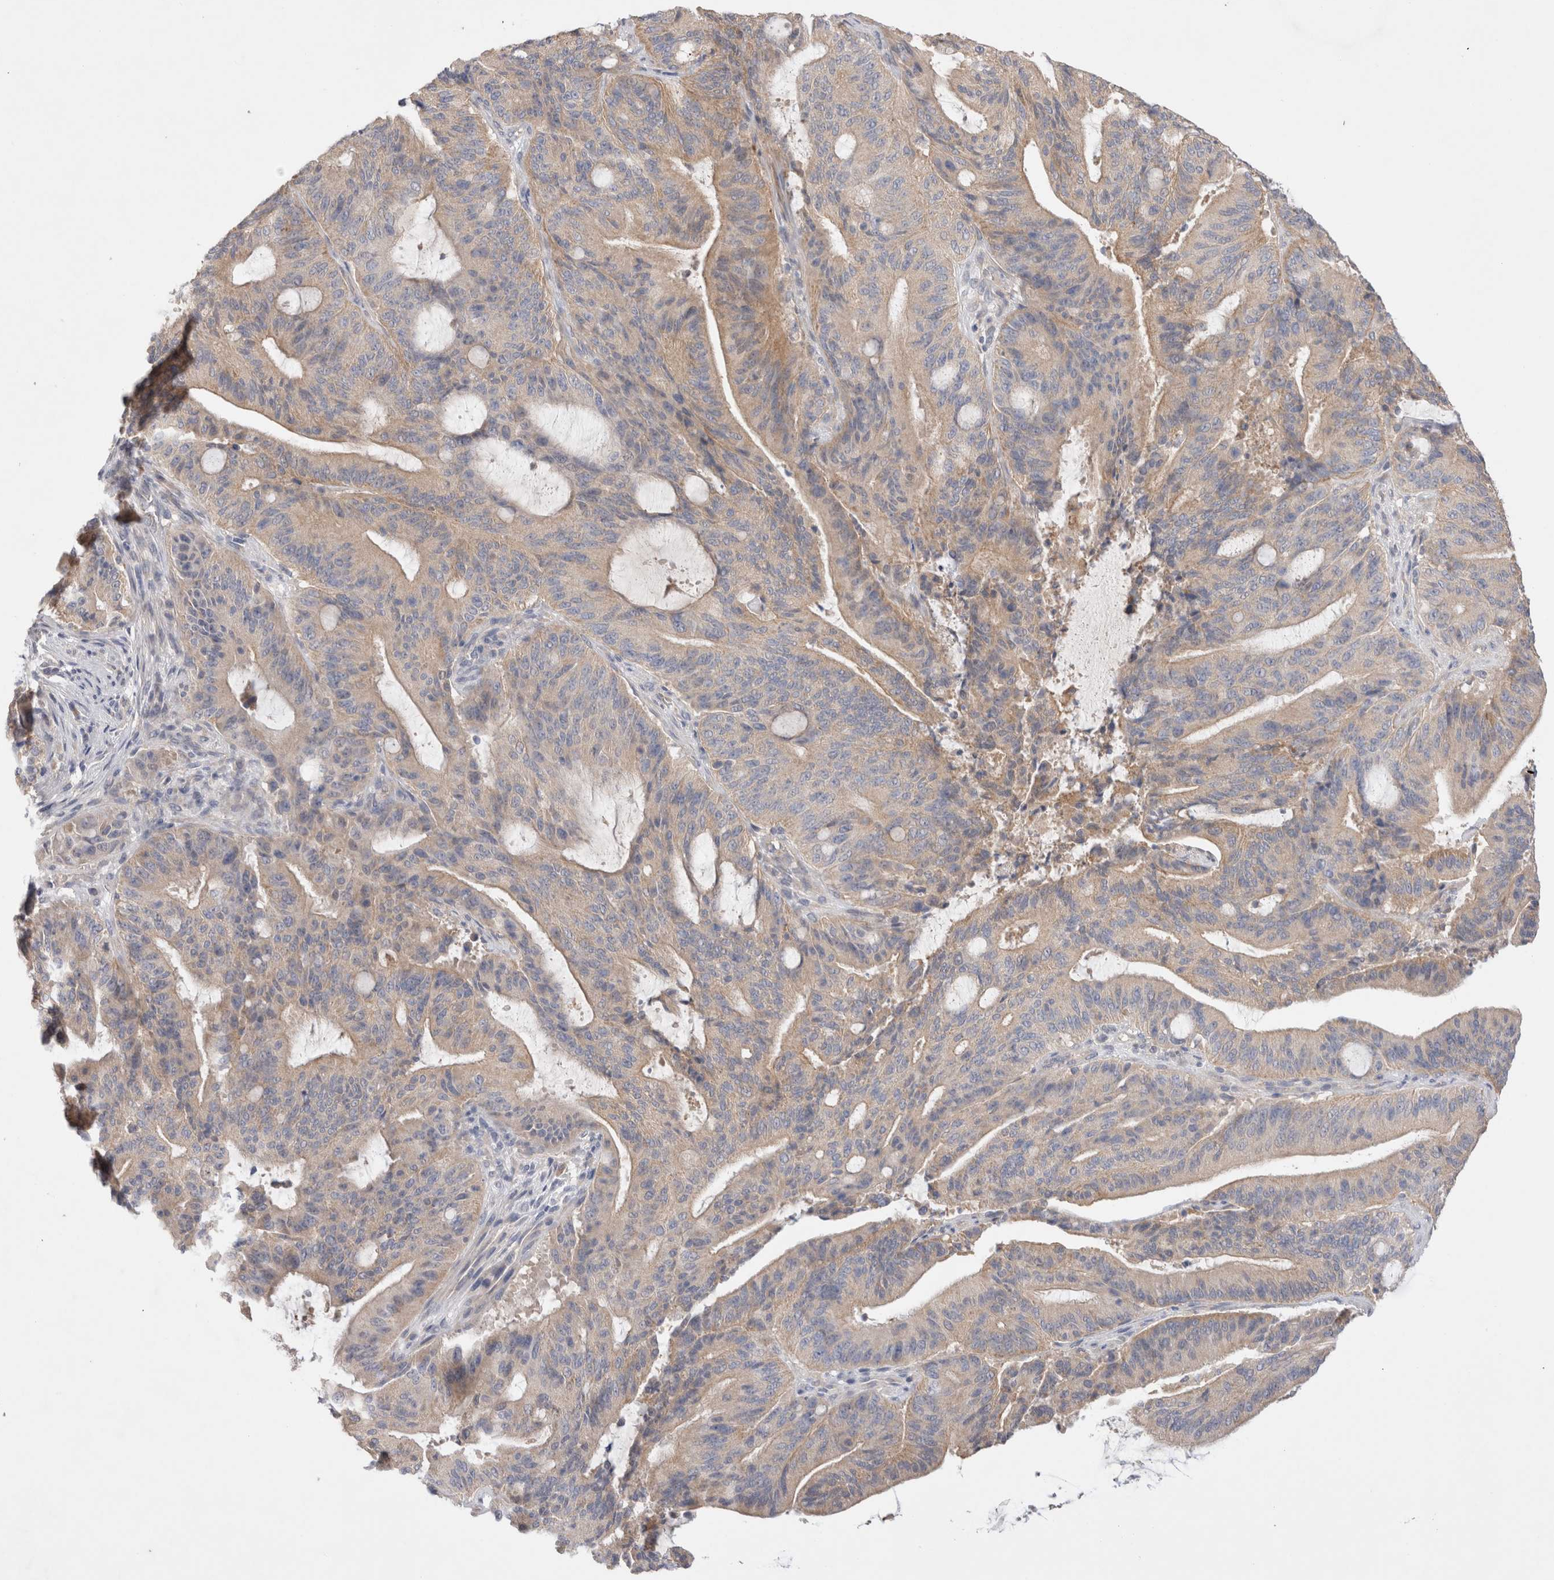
{"staining": {"intensity": "weak", "quantity": "25%-75%", "location": "cytoplasmic/membranous"}, "tissue": "liver cancer", "cell_type": "Tumor cells", "image_type": "cancer", "snomed": [{"axis": "morphology", "description": "Normal tissue, NOS"}, {"axis": "morphology", "description": "Cholangiocarcinoma"}, {"axis": "topography", "description": "Liver"}, {"axis": "topography", "description": "Peripheral nerve tissue"}], "caption": "Weak cytoplasmic/membranous protein positivity is appreciated in about 25%-75% of tumor cells in liver cholangiocarcinoma.", "gene": "IFT74", "patient": {"sex": "female", "age": 73}}